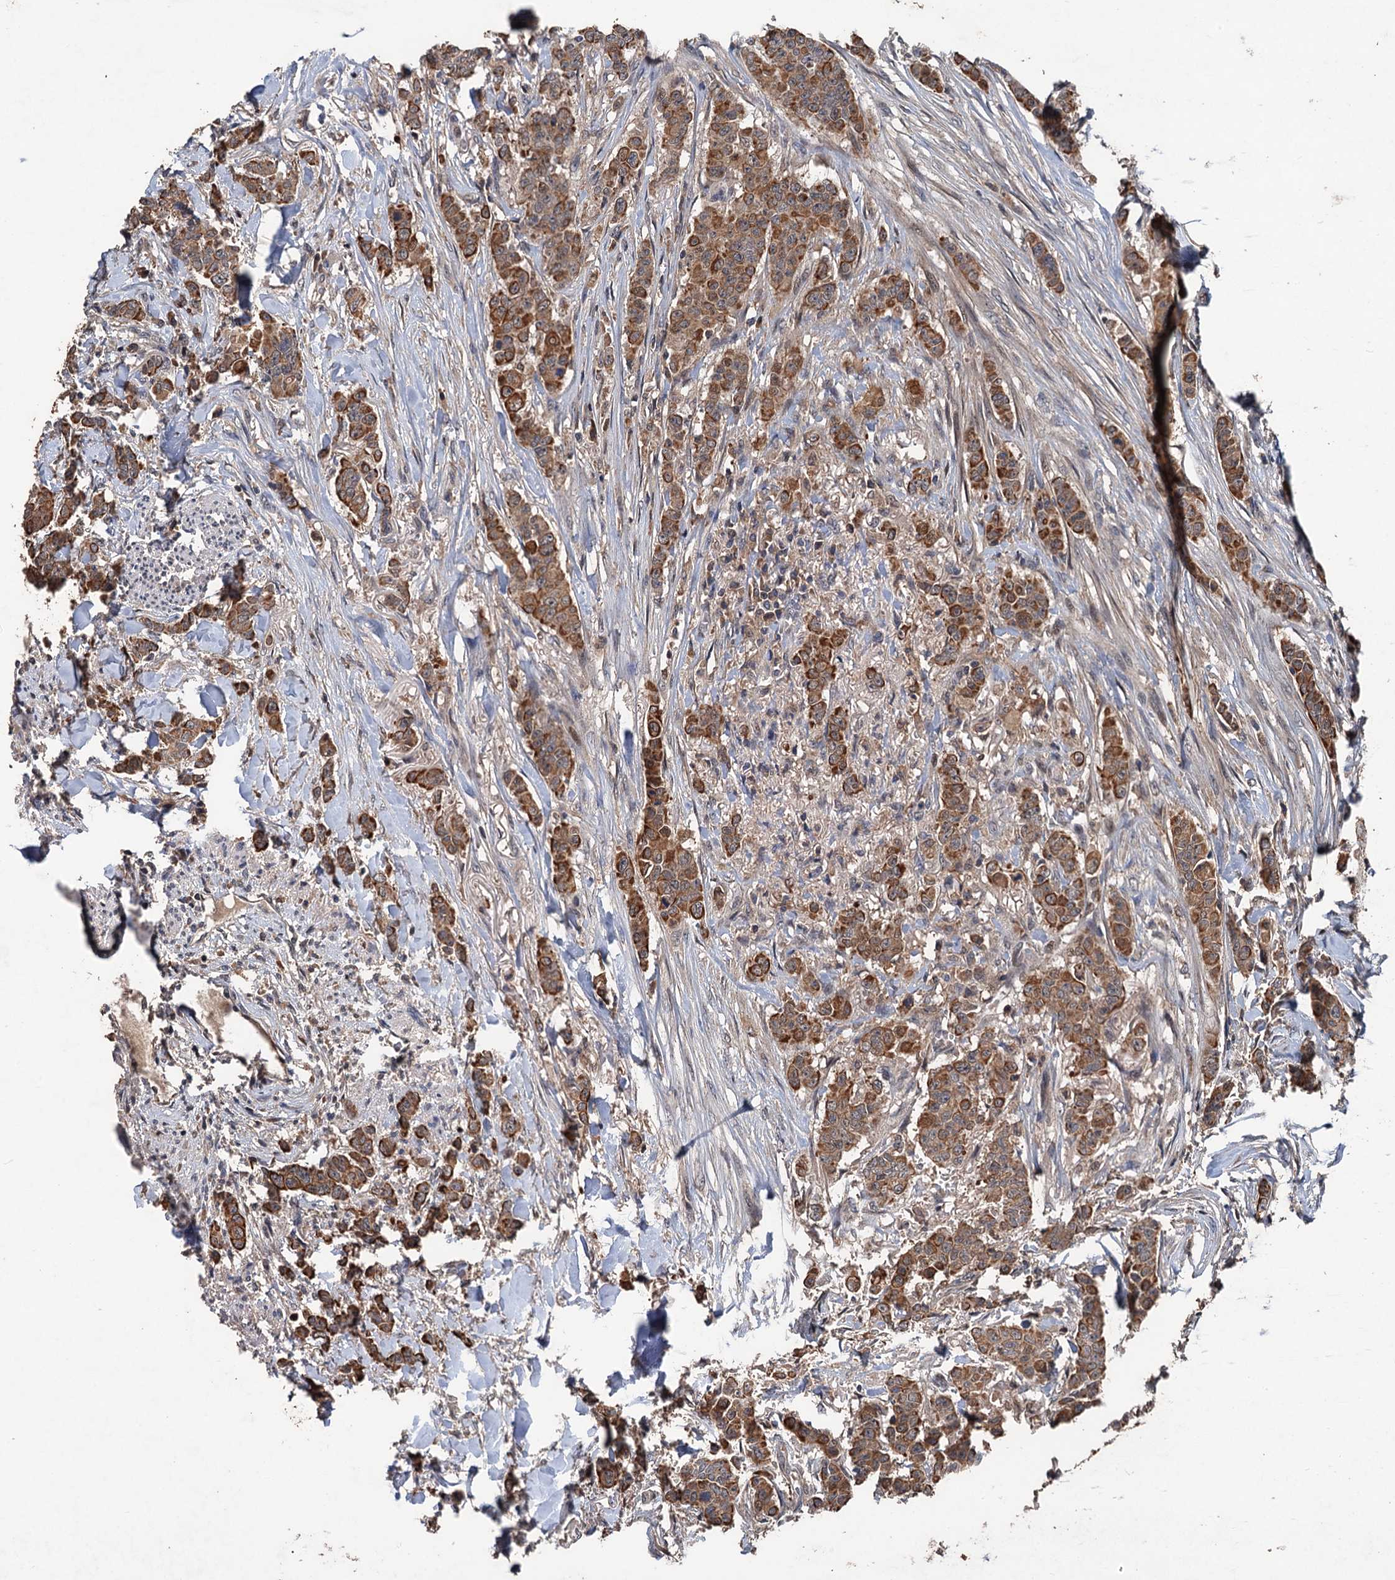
{"staining": {"intensity": "moderate", "quantity": ">75%", "location": "cytoplasmic/membranous"}, "tissue": "breast cancer", "cell_type": "Tumor cells", "image_type": "cancer", "snomed": [{"axis": "morphology", "description": "Duct carcinoma"}, {"axis": "topography", "description": "Breast"}], "caption": "Immunohistochemical staining of human breast invasive ductal carcinoma displays medium levels of moderate cytoplasmic/membranous expression in approximately >75% of tumor cells.", "gene": "ZNF438", "patient": {"sex": "female", "age": 40}}